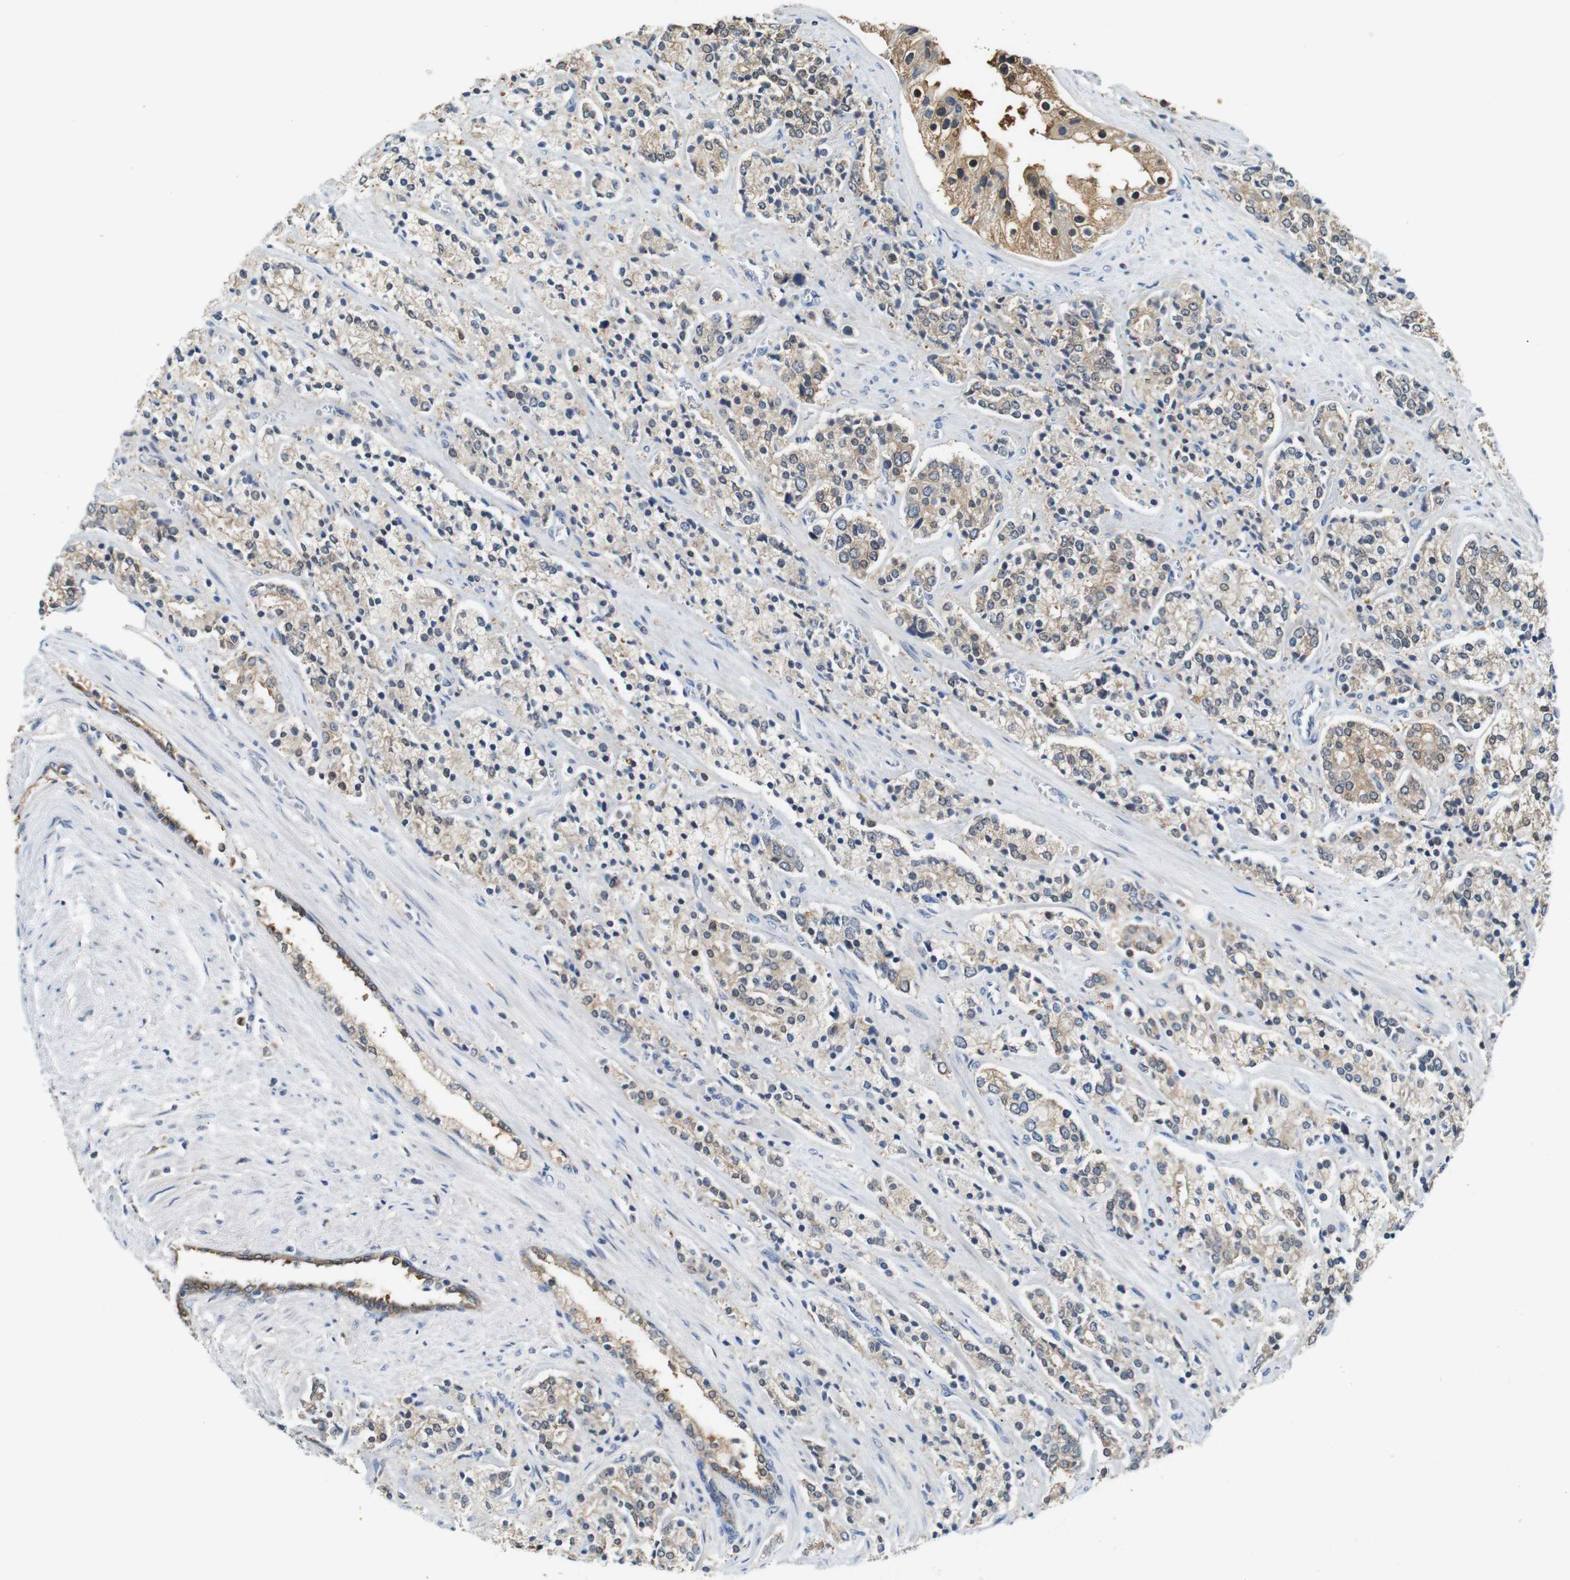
{"staining": {"intensity": "moderate", "quantity": "25%-75%", "location": "cytoplasmic/membranous"}, "tissue": "prostate cancer", "cell_type": "Tumor cells", "image_type": "cancer", "snomed": [{"axis": "morphology", "description": "Adenocarcinoma, High grade"}, {"axis": "topography", "description": "Prostate"}], "caption": "Prostate high-grade adenocarcinoma stained for a protein displays moderate cytoplasmic/membranous positivity in tumor cells.", "gene": "NEBL", "patient": {"sex": "male", "age": 71}}